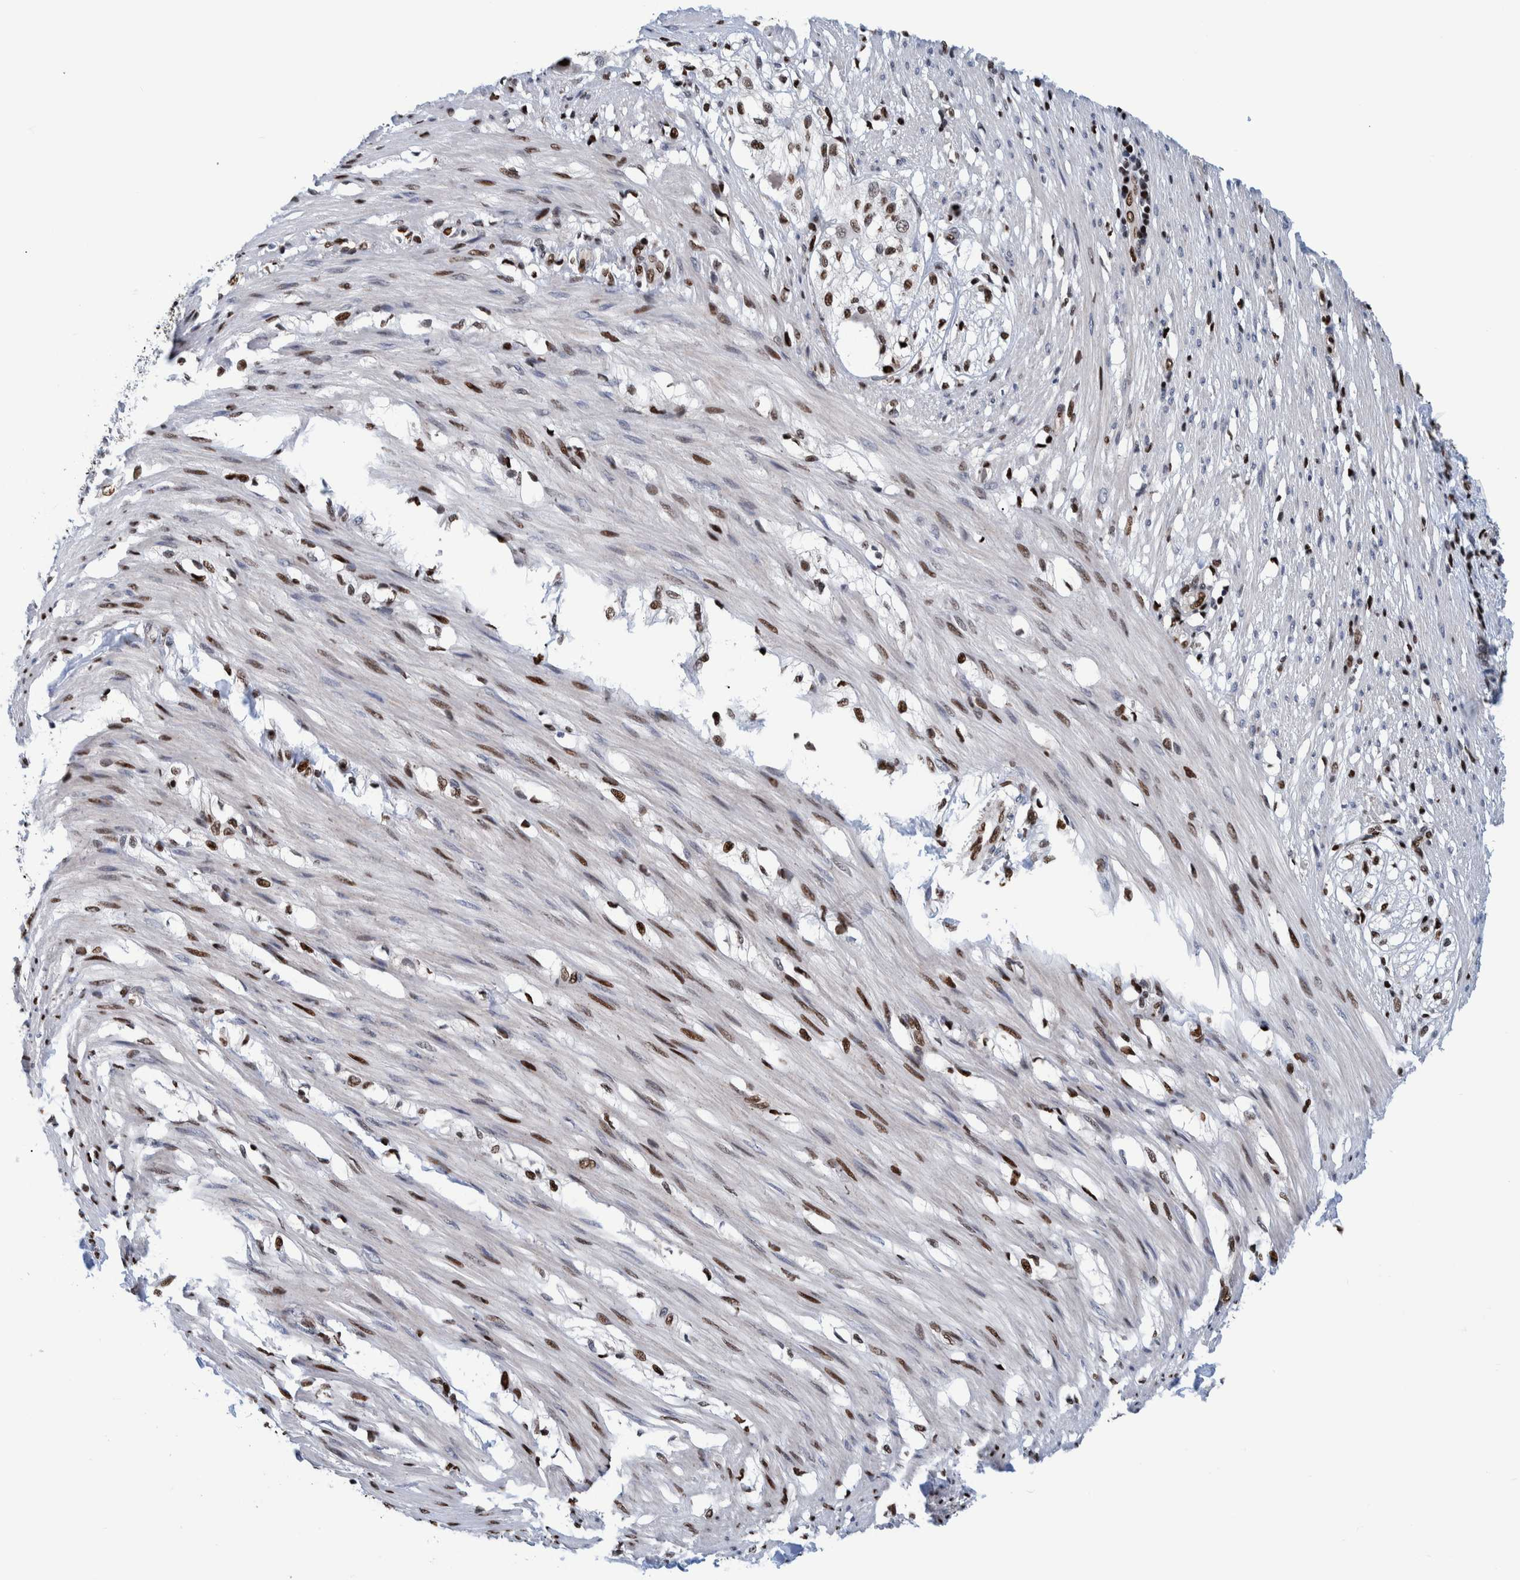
{"staining": {"intensity": "strong", "quantity": ">75%", "location": "nuclear"}, "tissue": "smooth muscle", "cell_type": "Smooth muscle cells", "image_type": "normal", "snomed": [{"axis": "morphology", "description": "Normal tissue, NOS"}, {"axis": "morphology", "description": "Adenocarcinoma, NOS"}, {"axis": "topography", "description": "Smooth muscle"}, {"axis": "topography", "description": "Colon"}], "caption": "This histopathology image shows immunohistochemistry (IHC) staining of benign human smooth muscle, with high strong nuclear expression in about >75% of smooth muscle cells.", "gene": "HEATR9", "patient": {"sex": "male", "age": 14}}